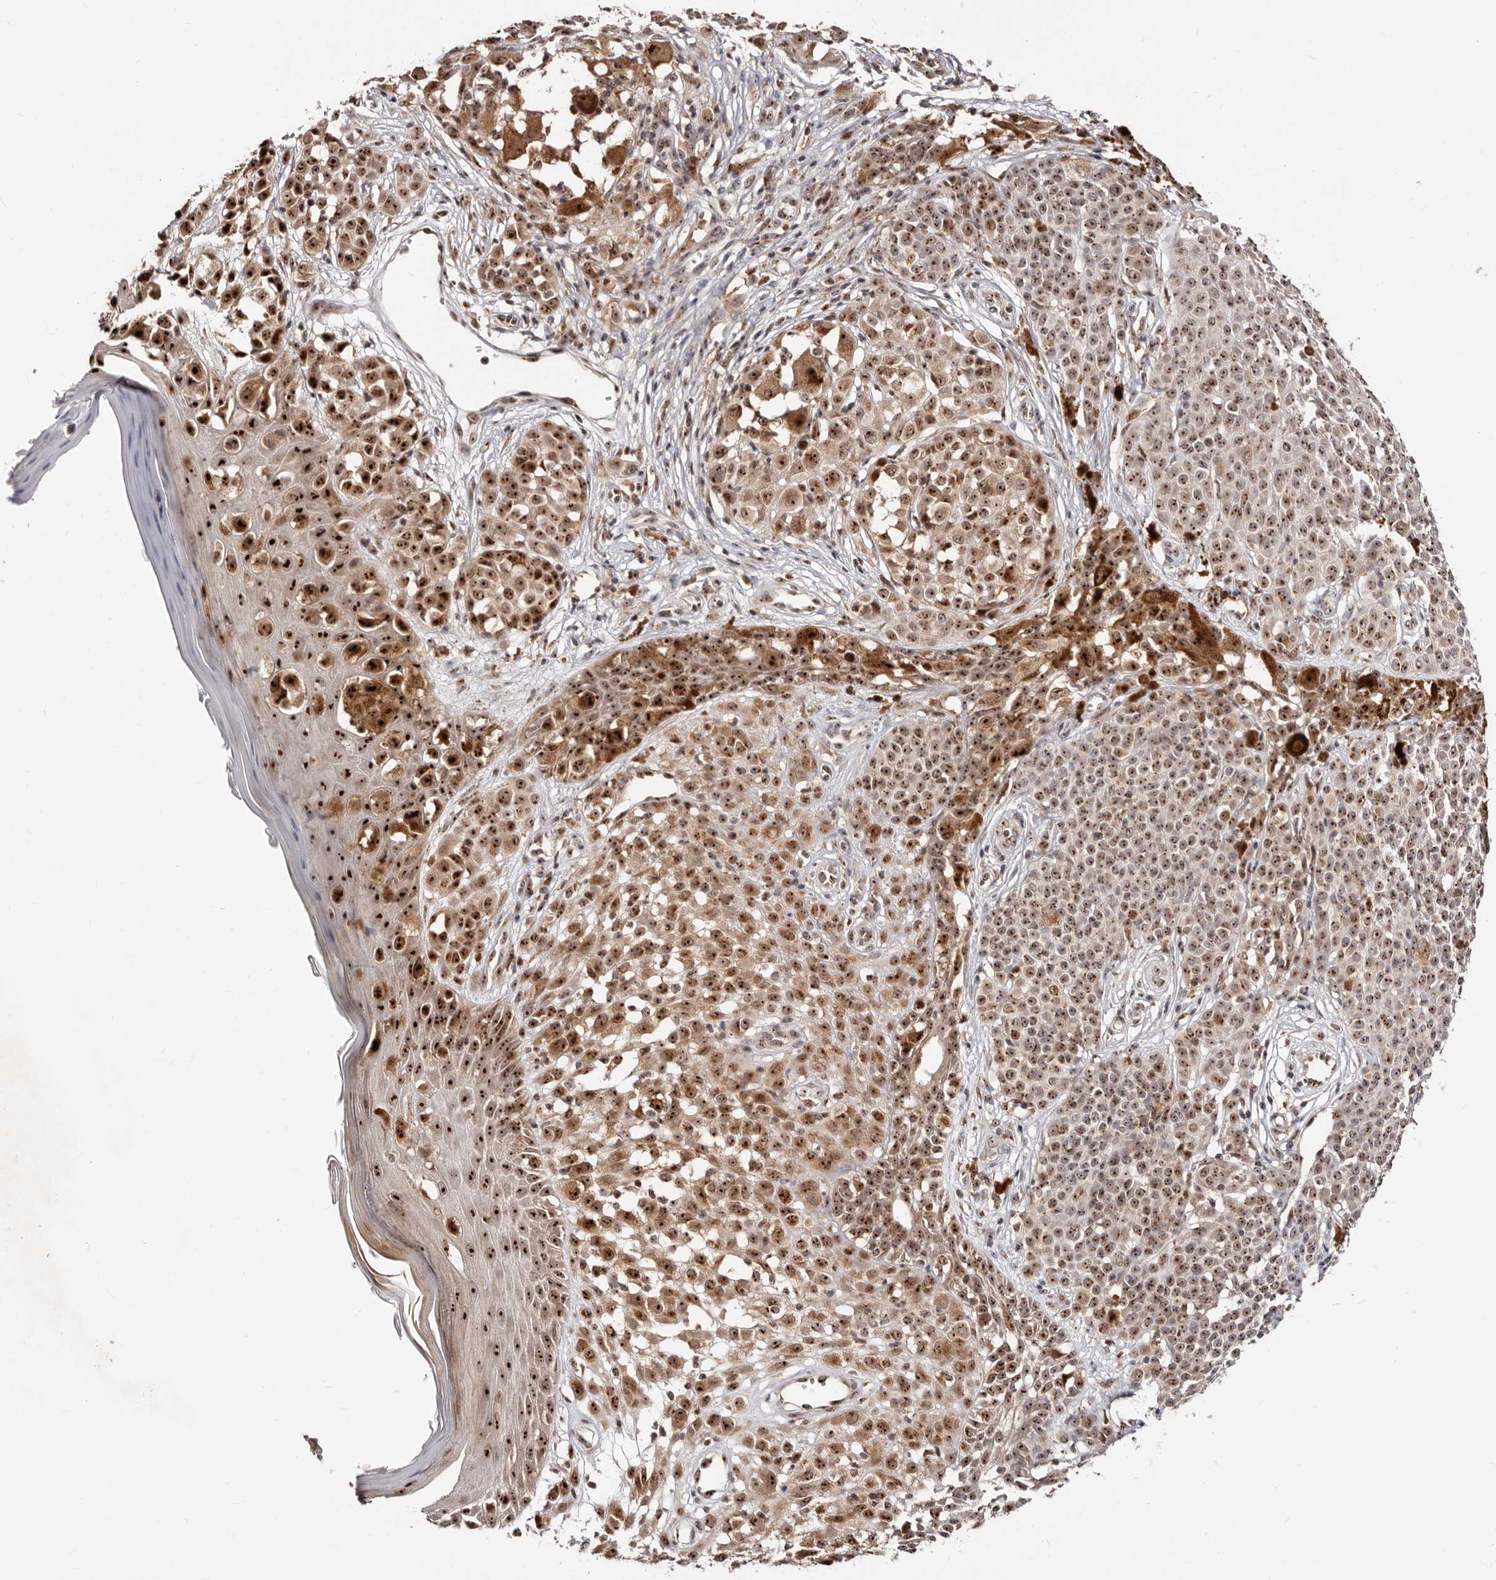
{"staining": {"intensity": "strong", "quantity": ">75%", "location": "cytoplasmic/membranous,nuclear"}, "tissue": "melanoma", "cell_type": "Tumor cells", "image_type": "cancer", "snomed": [{"axis": "morphology", "description": "Malignant melanoma, NOS"}, {"axis": "topography", "description": "Skin of leg"}], "caption": "Malignant melanoma stained for a protein reveals strong cytoplasmic/membranous and nuclear positivity in tumor cells.", "gene": "APOL6", "patient": {"sex": "female", "age": 72}}